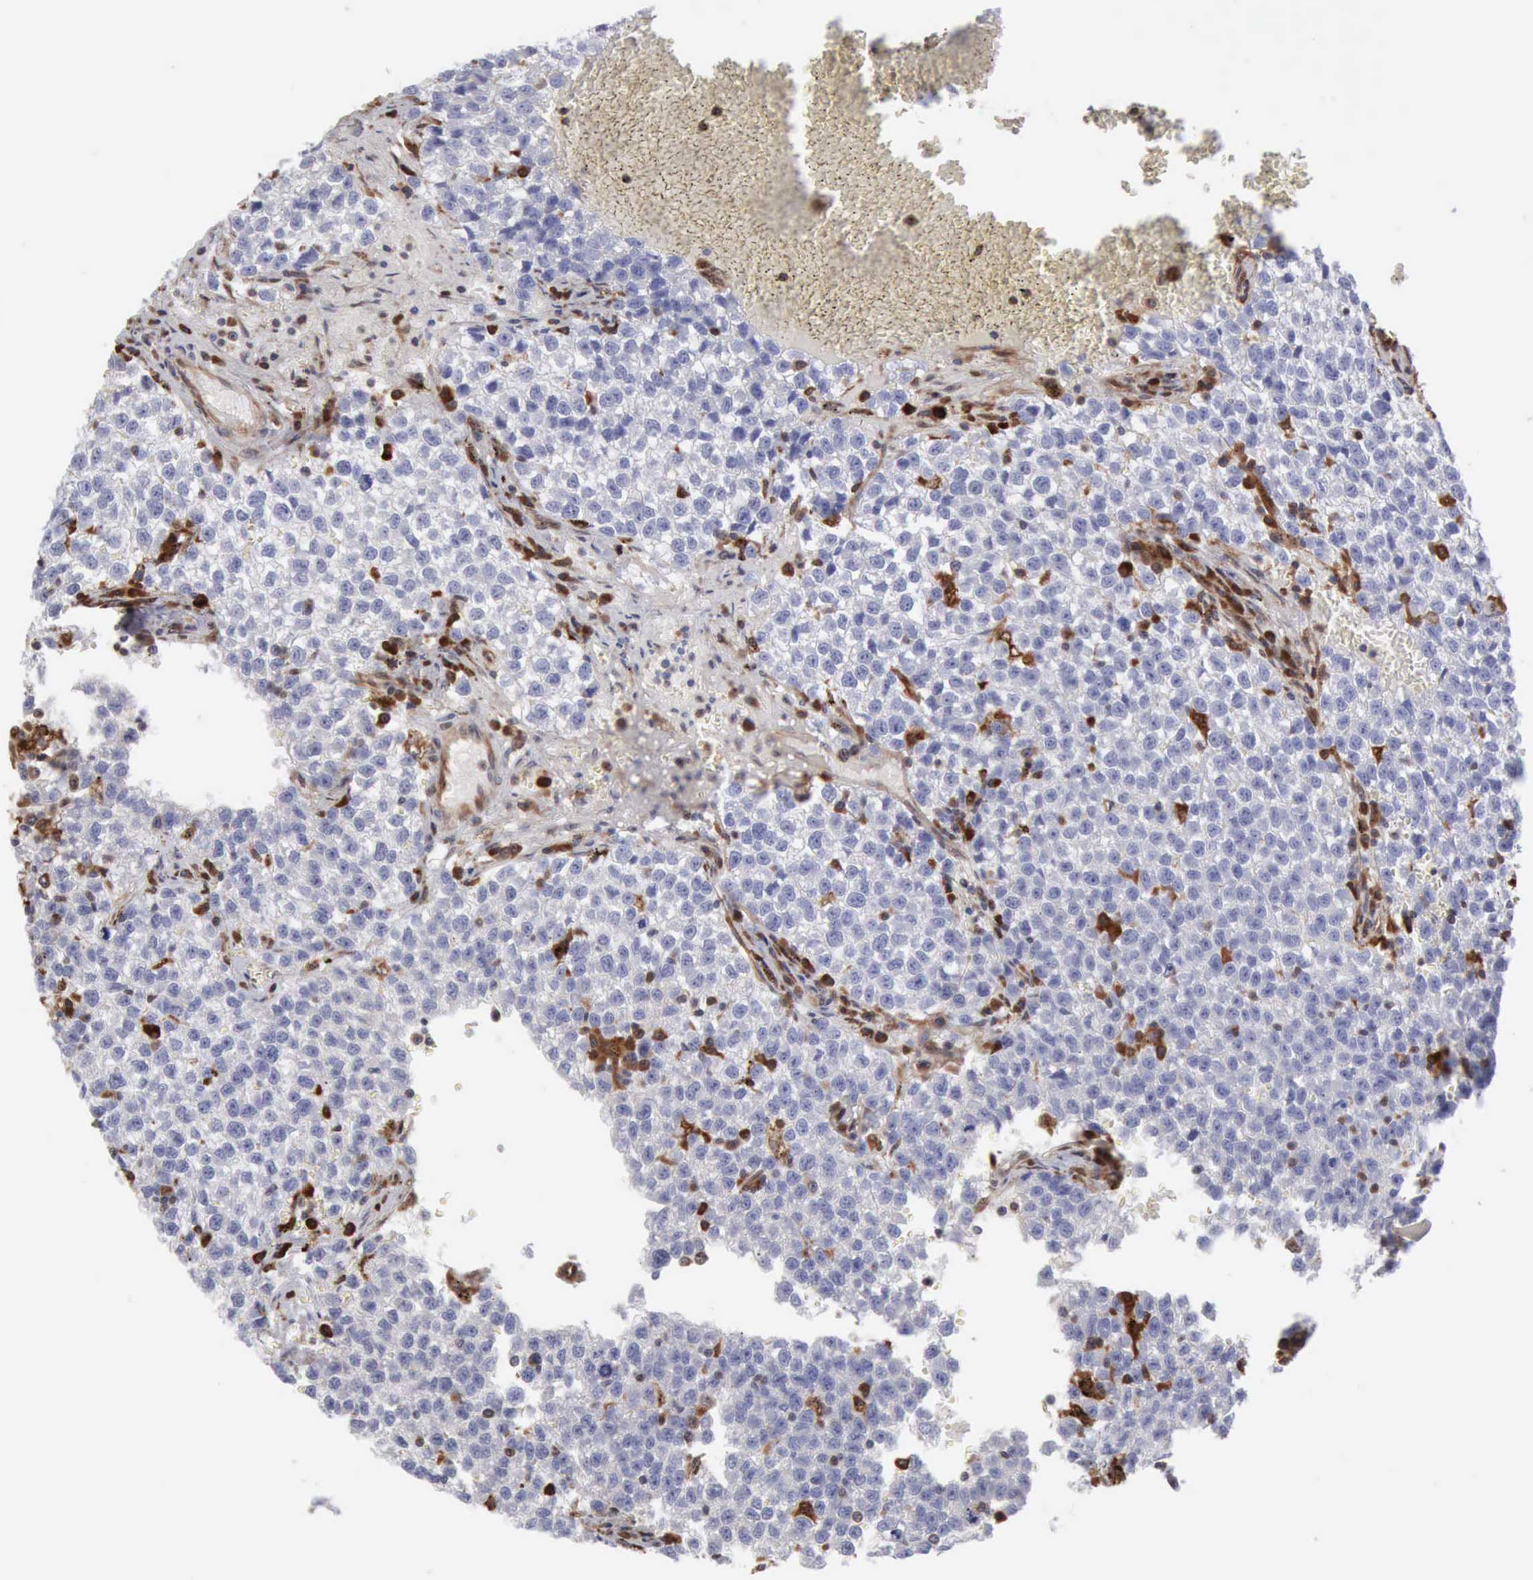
{"staining": {"intensity": "negative", "quantity": "none", "location": "none"}, "tissue": "testis cancer", "cell_type": "Tumor cells", "image_type": "cancer", "snomed": [{"axis": "morphology", "description": "Seminoma, NOS"}, {"axis": "topography", "description": "Testis"}], "caption": "Testis cancer was stained to show a protein in brown. There is no significant positivity in tumor cells.", "gene": "APOL2", "patient": {"sex": "male", "age": 35}}